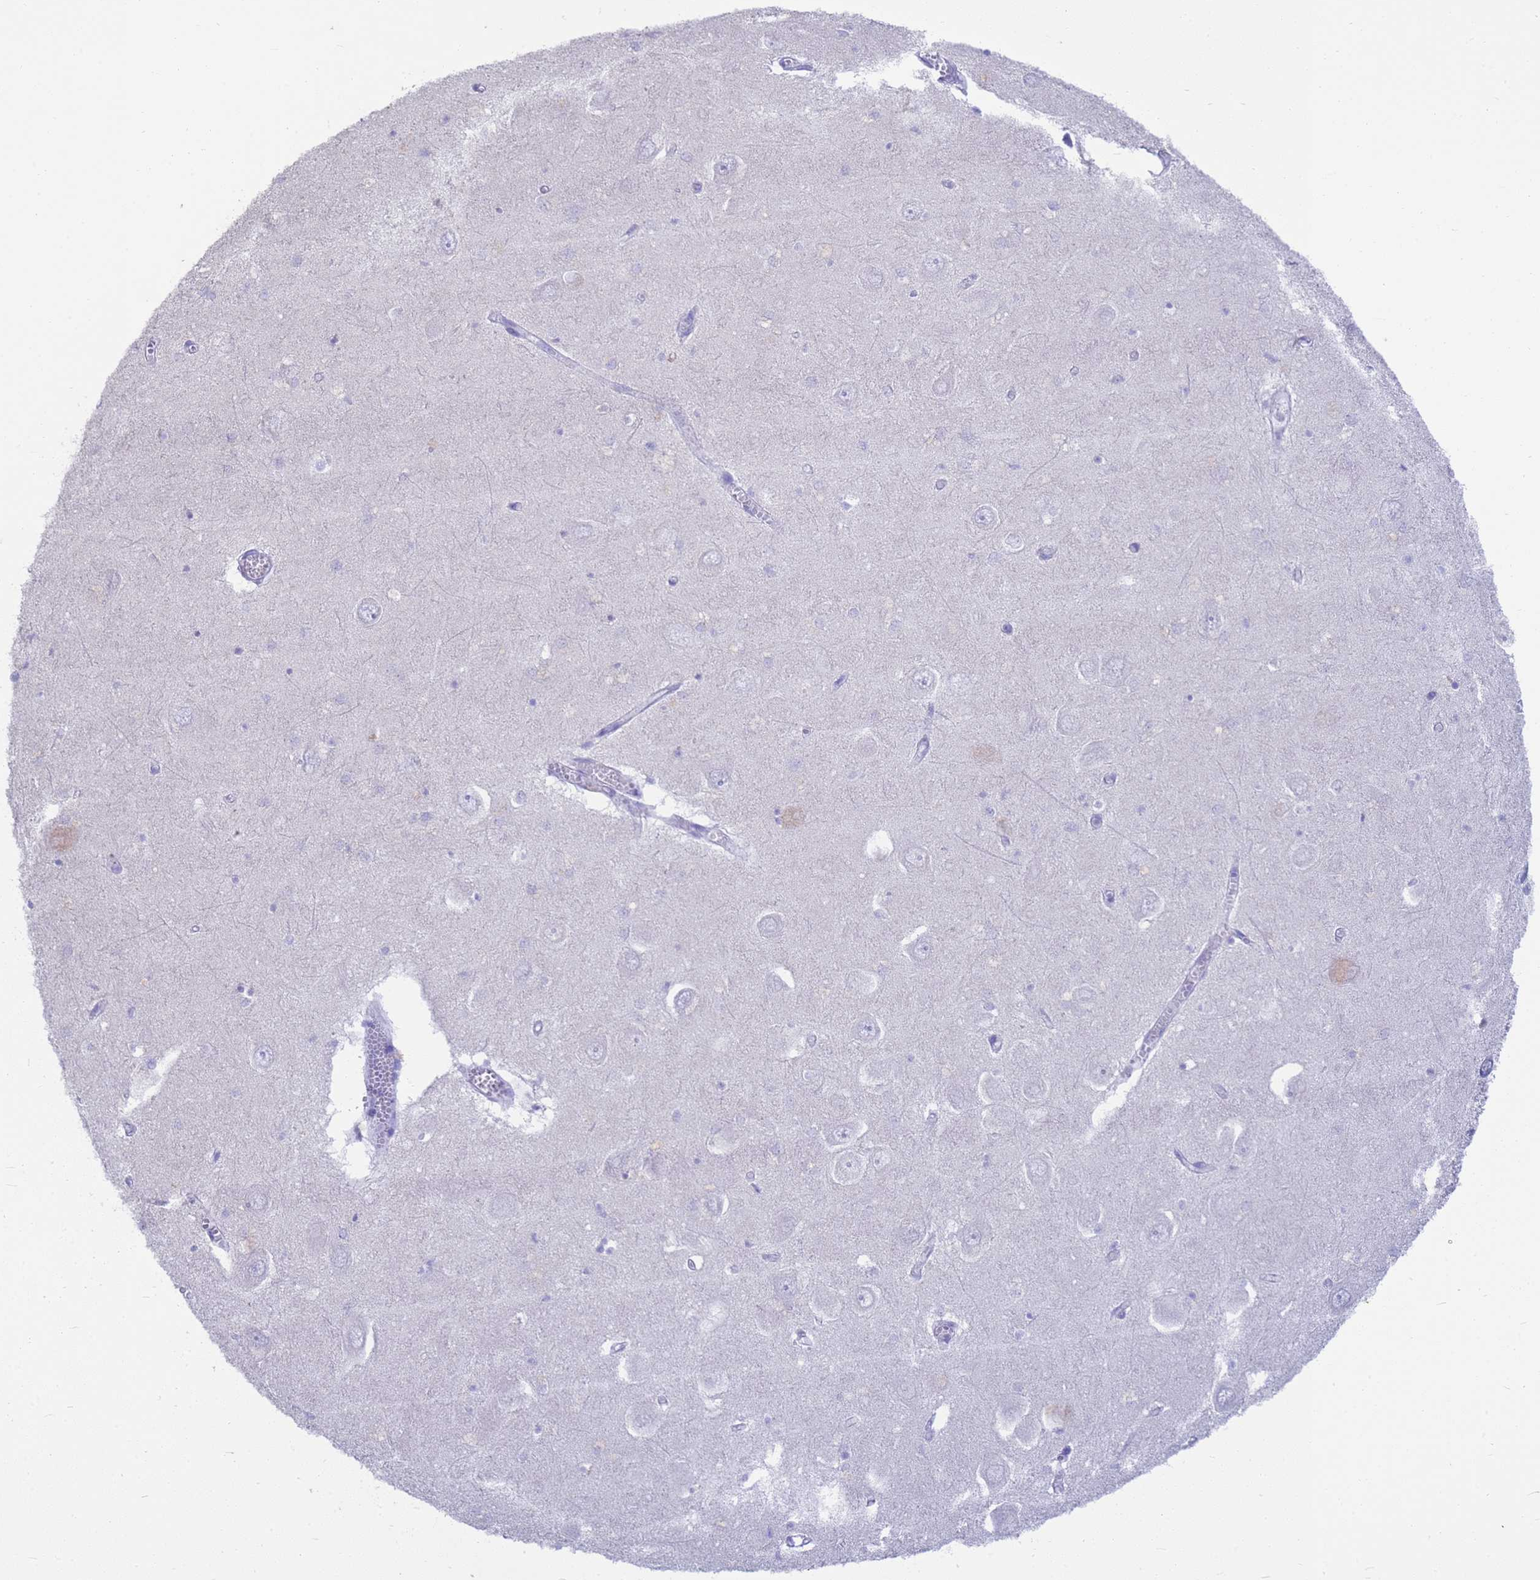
{"staining": {"intensity": "negative", "quantity": "none", "location": "none"}, "tissue": "hippocampus", "cell_type": "Glial cells", "image_type": "normal", "snomed": [{"axis": "morphology", "description": "Normal tissue, NOS"}, {"axis": "topography", "description": "Hippocampus"}], "caption": "High magnification brightfield microscopy of unremarkable hippocampus stained with DAB (3,3'-diaminobenzidine) (brown) and counterstained with hematoxylin (blue): glial cells show no significant staining.", "gene": "MS4A13", "patient": {"sex": "male", "age": 70}}